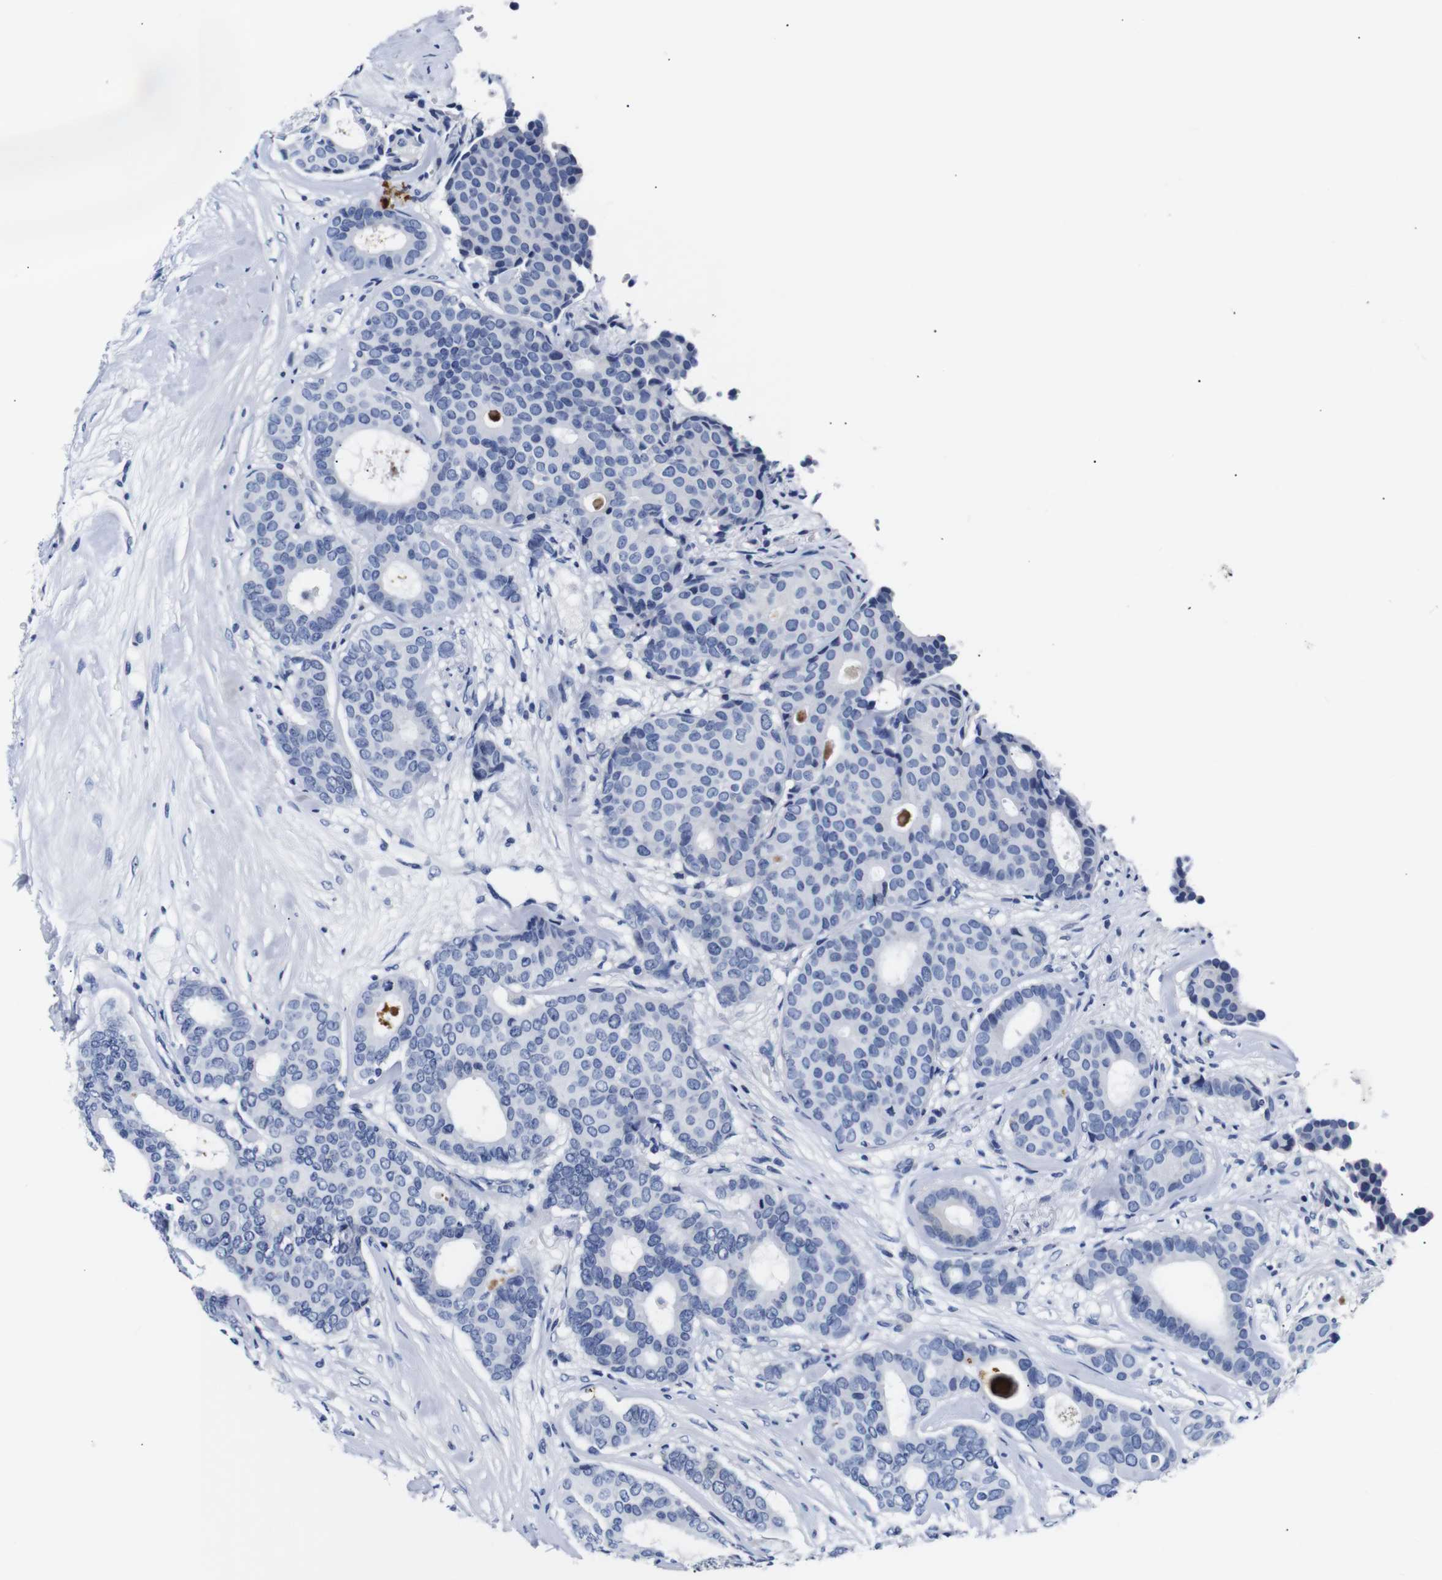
{"staining": {"intensity": "negative", "quantity": "none", "location": "none"}, "tissue": "breast cancer", "cell_type": "Tumor cells", "image_type": "cancer", "snomed": [{"axis": "morphology", "description": "Duct carcinoma"}, {"axis": "topography", "description": "Breast"}], "caption": "High magnification brightfield microscopy of intraductal carcinoma (breast) stained with DAB (brown) and counterstained with hematoxylin (blue): tumor cells show no significant expression.", "gene": "GAP43", "patient": {"sex": "female", "age": 75}}